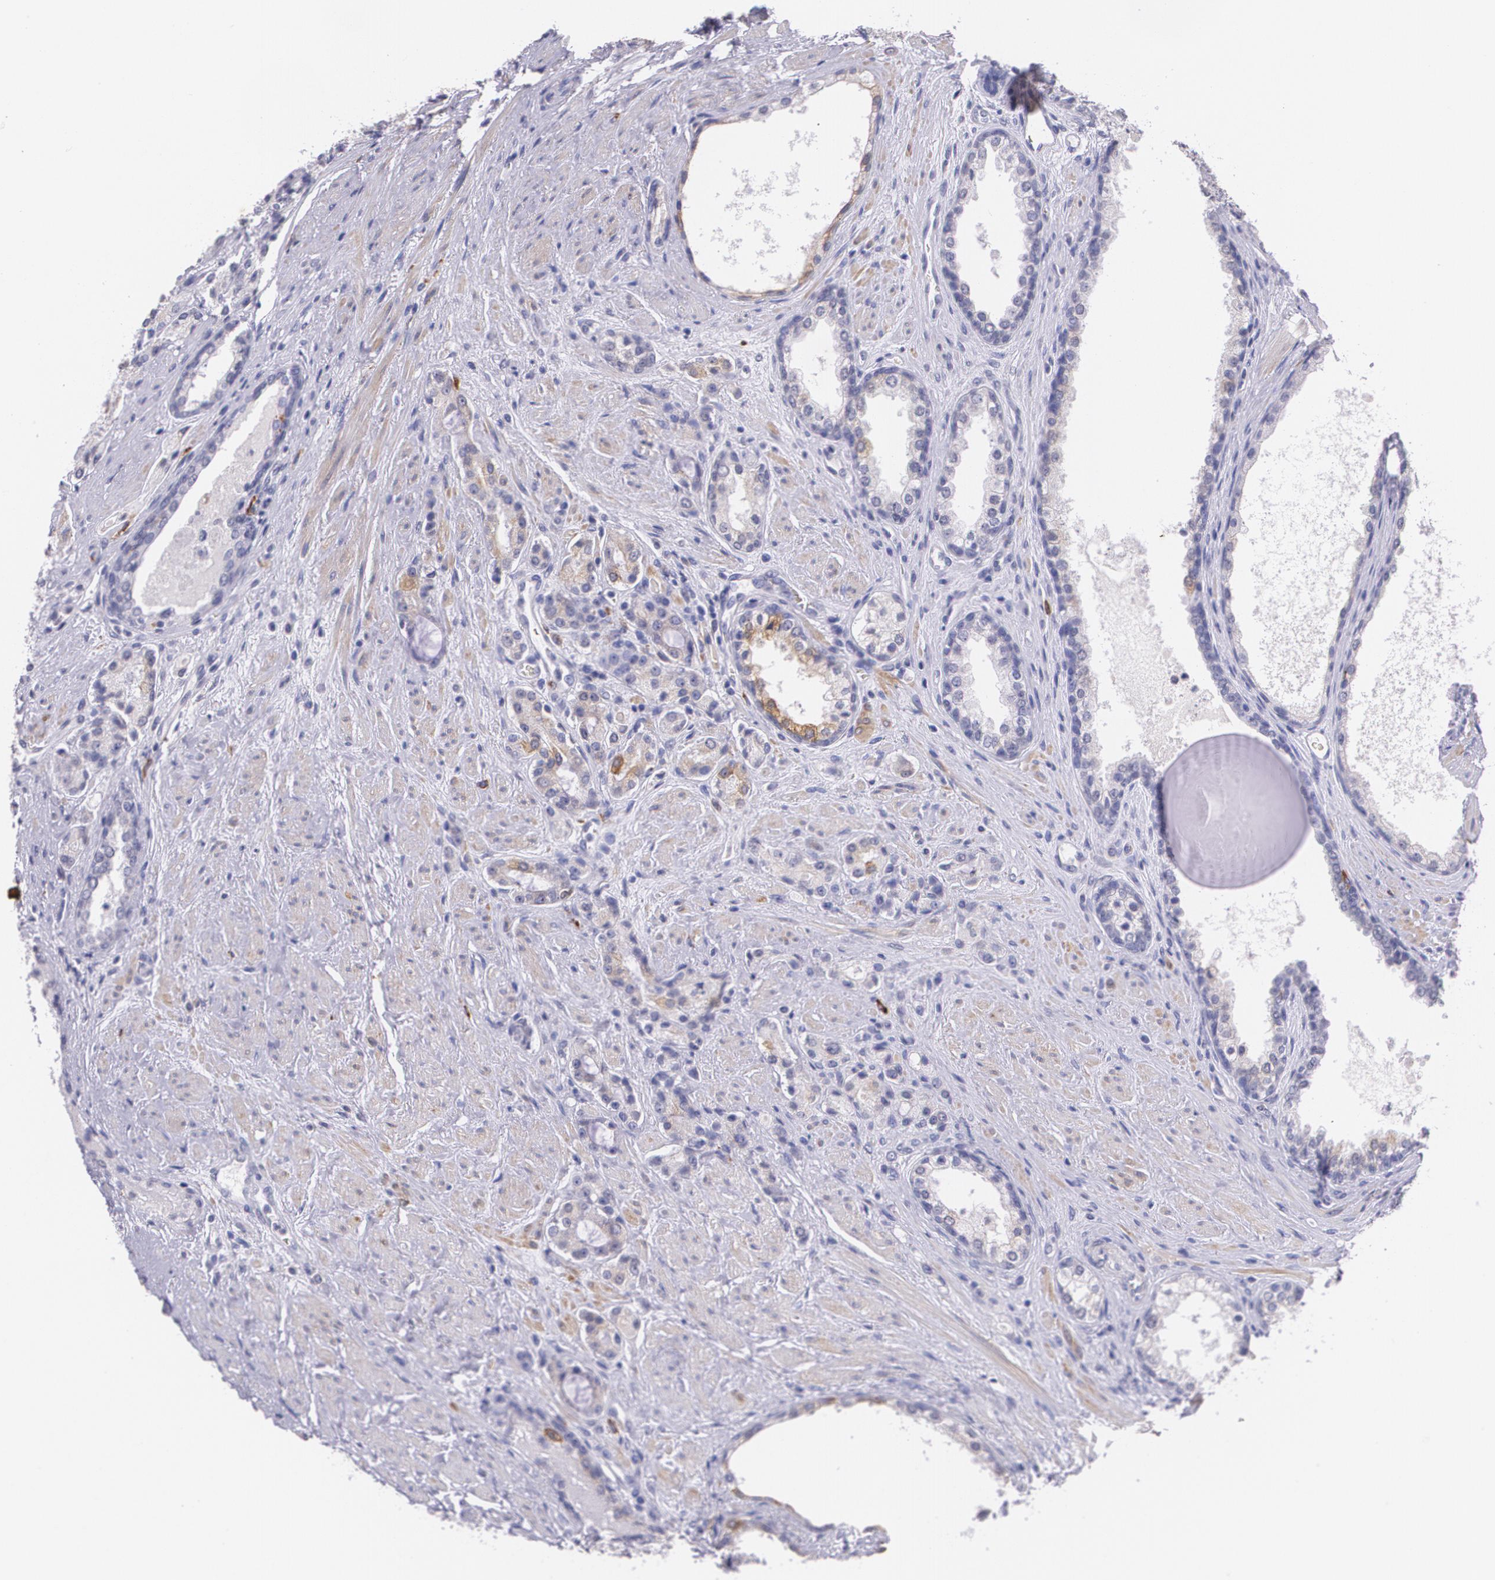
{"staining": {"intensity": "moderate", "quantity": "<25%", "location": "cytoplasmic/membranous"}, "tissue": "prostate cancer", "cell_type": "Tumor cells", "image_type": "cancer", "snomed": [{"axis": "morphology", "description": "Adenocarcinoma, Medium grade"}, {"axis": "topography", "description": "Prostate"}], "caption": "A photomicrograph of prostate adenocarcinoma (medium-grade) stained for a protein exhibits moderate cytoplasmic/membranous brown staining in tumor cells.", "gene": "RTN1", "patient": {"sex": "male", "age": 72}}